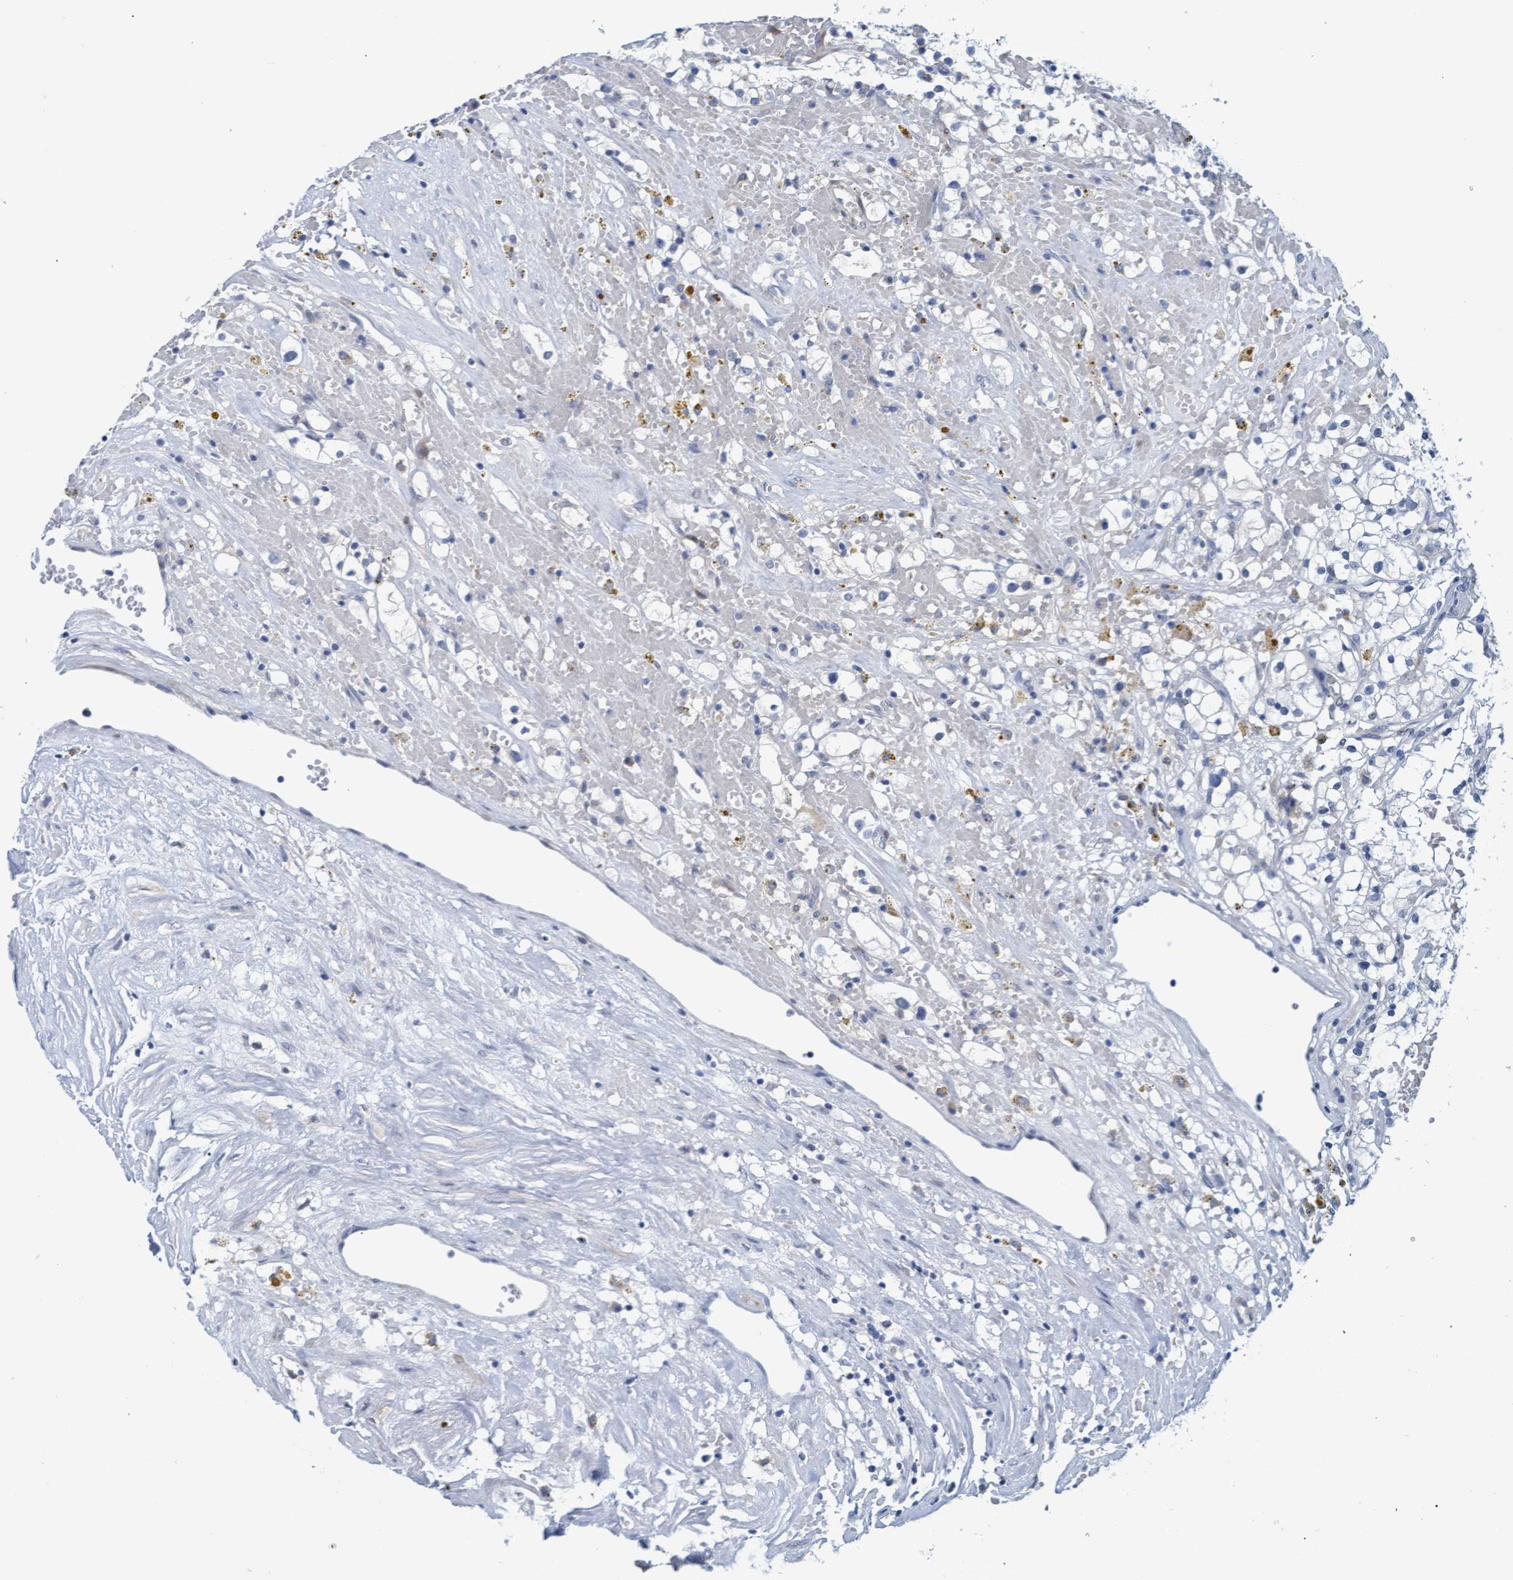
{"staining": {"intensity": "negative", "quantity": "none", "location": "none"}, "tissue": "renal cancer", "cell_type": "Tumor cells", "image_type": "cancer", "snomed": [{"axis": "morphology", "description": "Adenocarcinoma, NOS"}, {"axis": "topography", "description": "Kidney"}], "caption": "Tumor cells show no significant protein staining in renal cancer.", "gene": "SSTR3", "patient": {"sex": "male", "age": 56}}